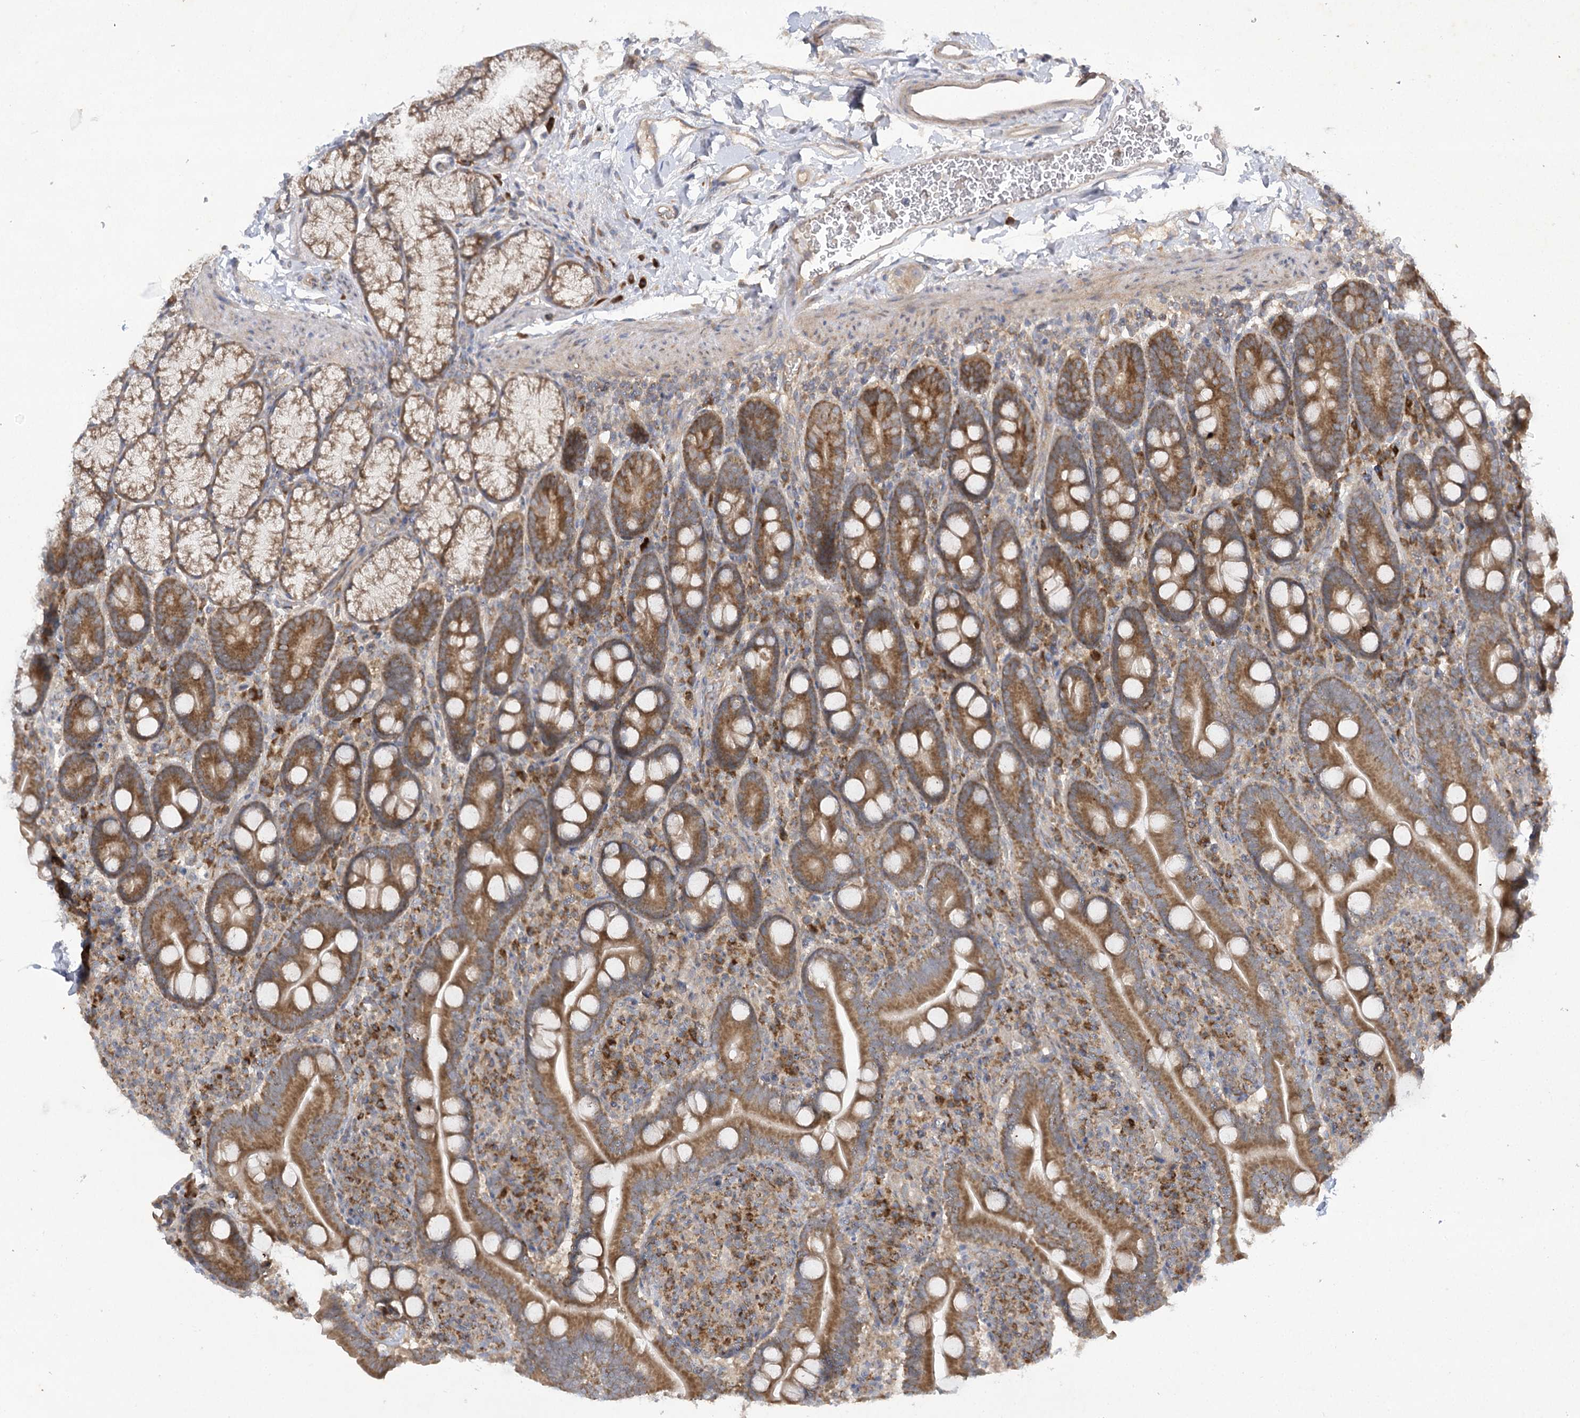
{"staining": {"intensity": "moderate", "quantity": ">75%", "location": "cytoplasmic/membranous"}, "tissue": "duodenum", "cell_type": "Glandular cells", "image_type": "normal", "snomed": [{"axis": "morphology", "description": "Normal tissue, NOS"}, {"axis": "topography", "description": "Duodenum"}], "caption": "The micrograph exhibits immunohistochemical staining of benign duodenum. There is moderate cytoplasmic/membranous staining is identified in approximately >75% of glandular cells.", "gene": "TRAF3IP1", "patient": {"sex": "male", "age": 35}}